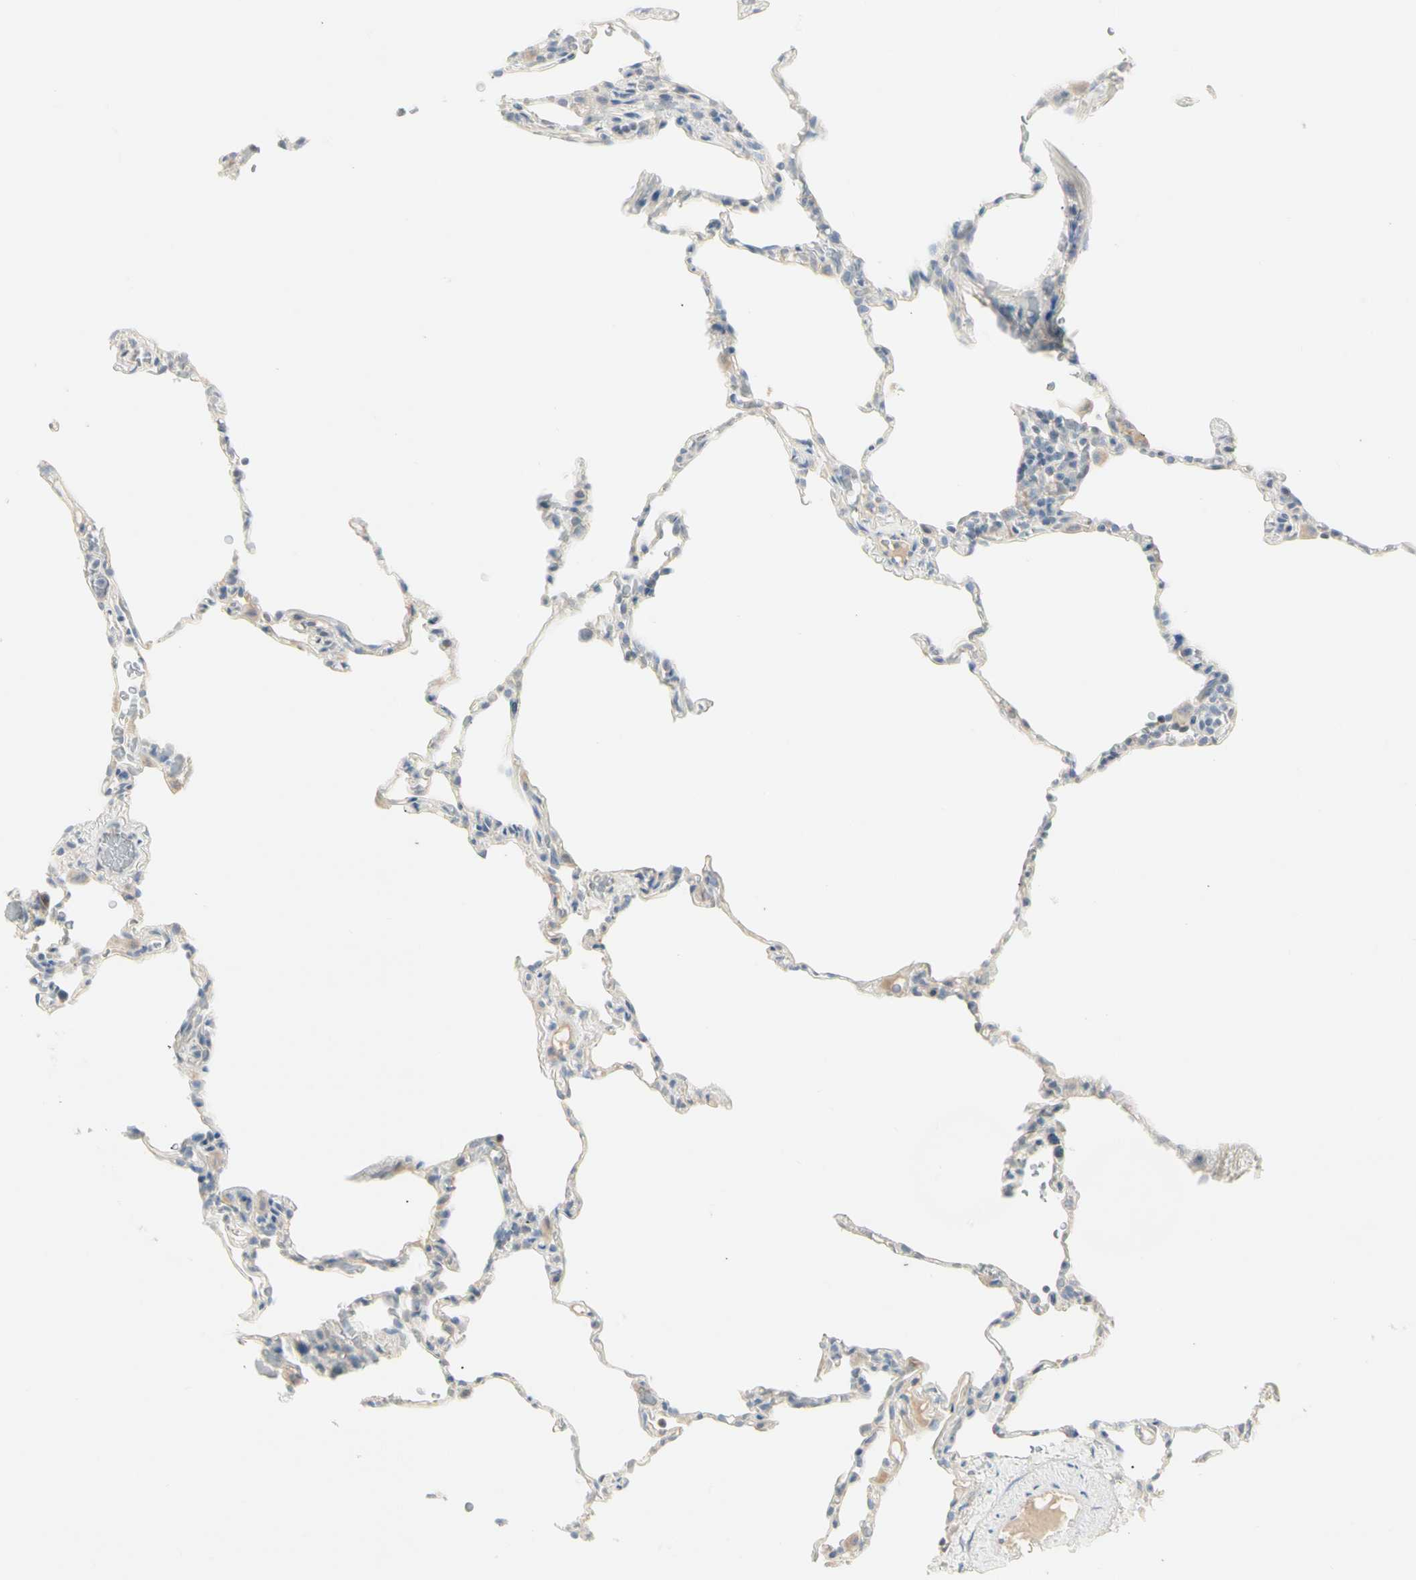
{"staining": {"intensity": "negative", "quantity": "none", "location": "none"}, "tissue": "lung", "cell_type": "Alveolar cells", "image_type": "normal", "snomed": [{"axis": "morphology", "description": "Normal tissue, NOS"}, {"axis": "topography", "description": "Lung"}], "caption": "This is a photomicrograph of IHC staining of normal lung, which shows no staining in alveolar cells. (DAB immunohistochemistry visualized using brightfield microscopy, high magnification).", "gene": "ALDH18A1", "patient": {"sex": "male", "age": 59}}